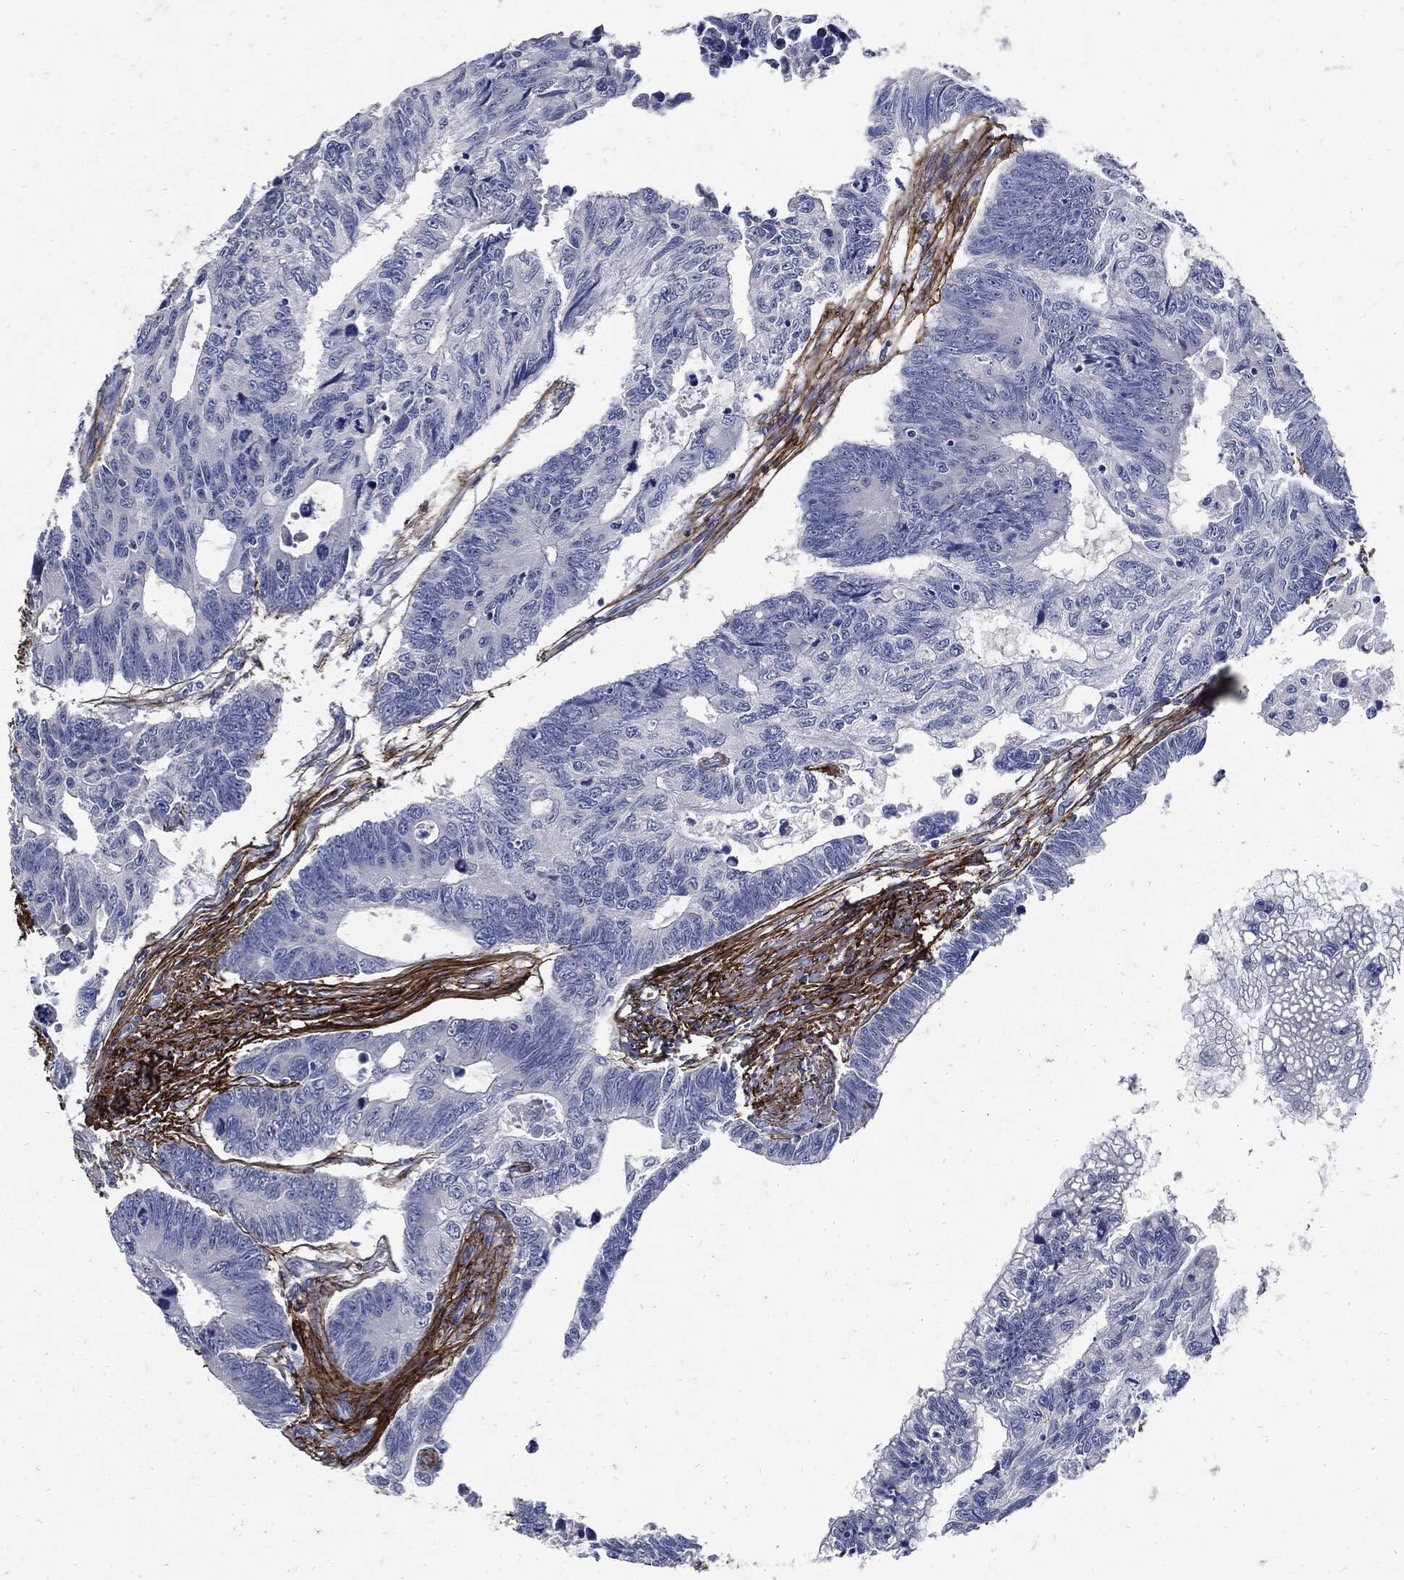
{"staining": {"intensity": "negative", "quantity": "none", "location": "none"}, "tissue": "colorectal cancer", "cell_type": "Tumor cells", "image_type": "cancer", "snomed": [{"axis": "morphology", "description": "Adenocarcinoma, NOS"}, {"axis": "topography", "description": "Colon"}], "caption": "Immunohistochemistry of human adenocarcinoma (colorectal) demonstrates no staining in tumor cells.", "gene": "FBN1", "patient": {"sex": "female", "age": 77}}